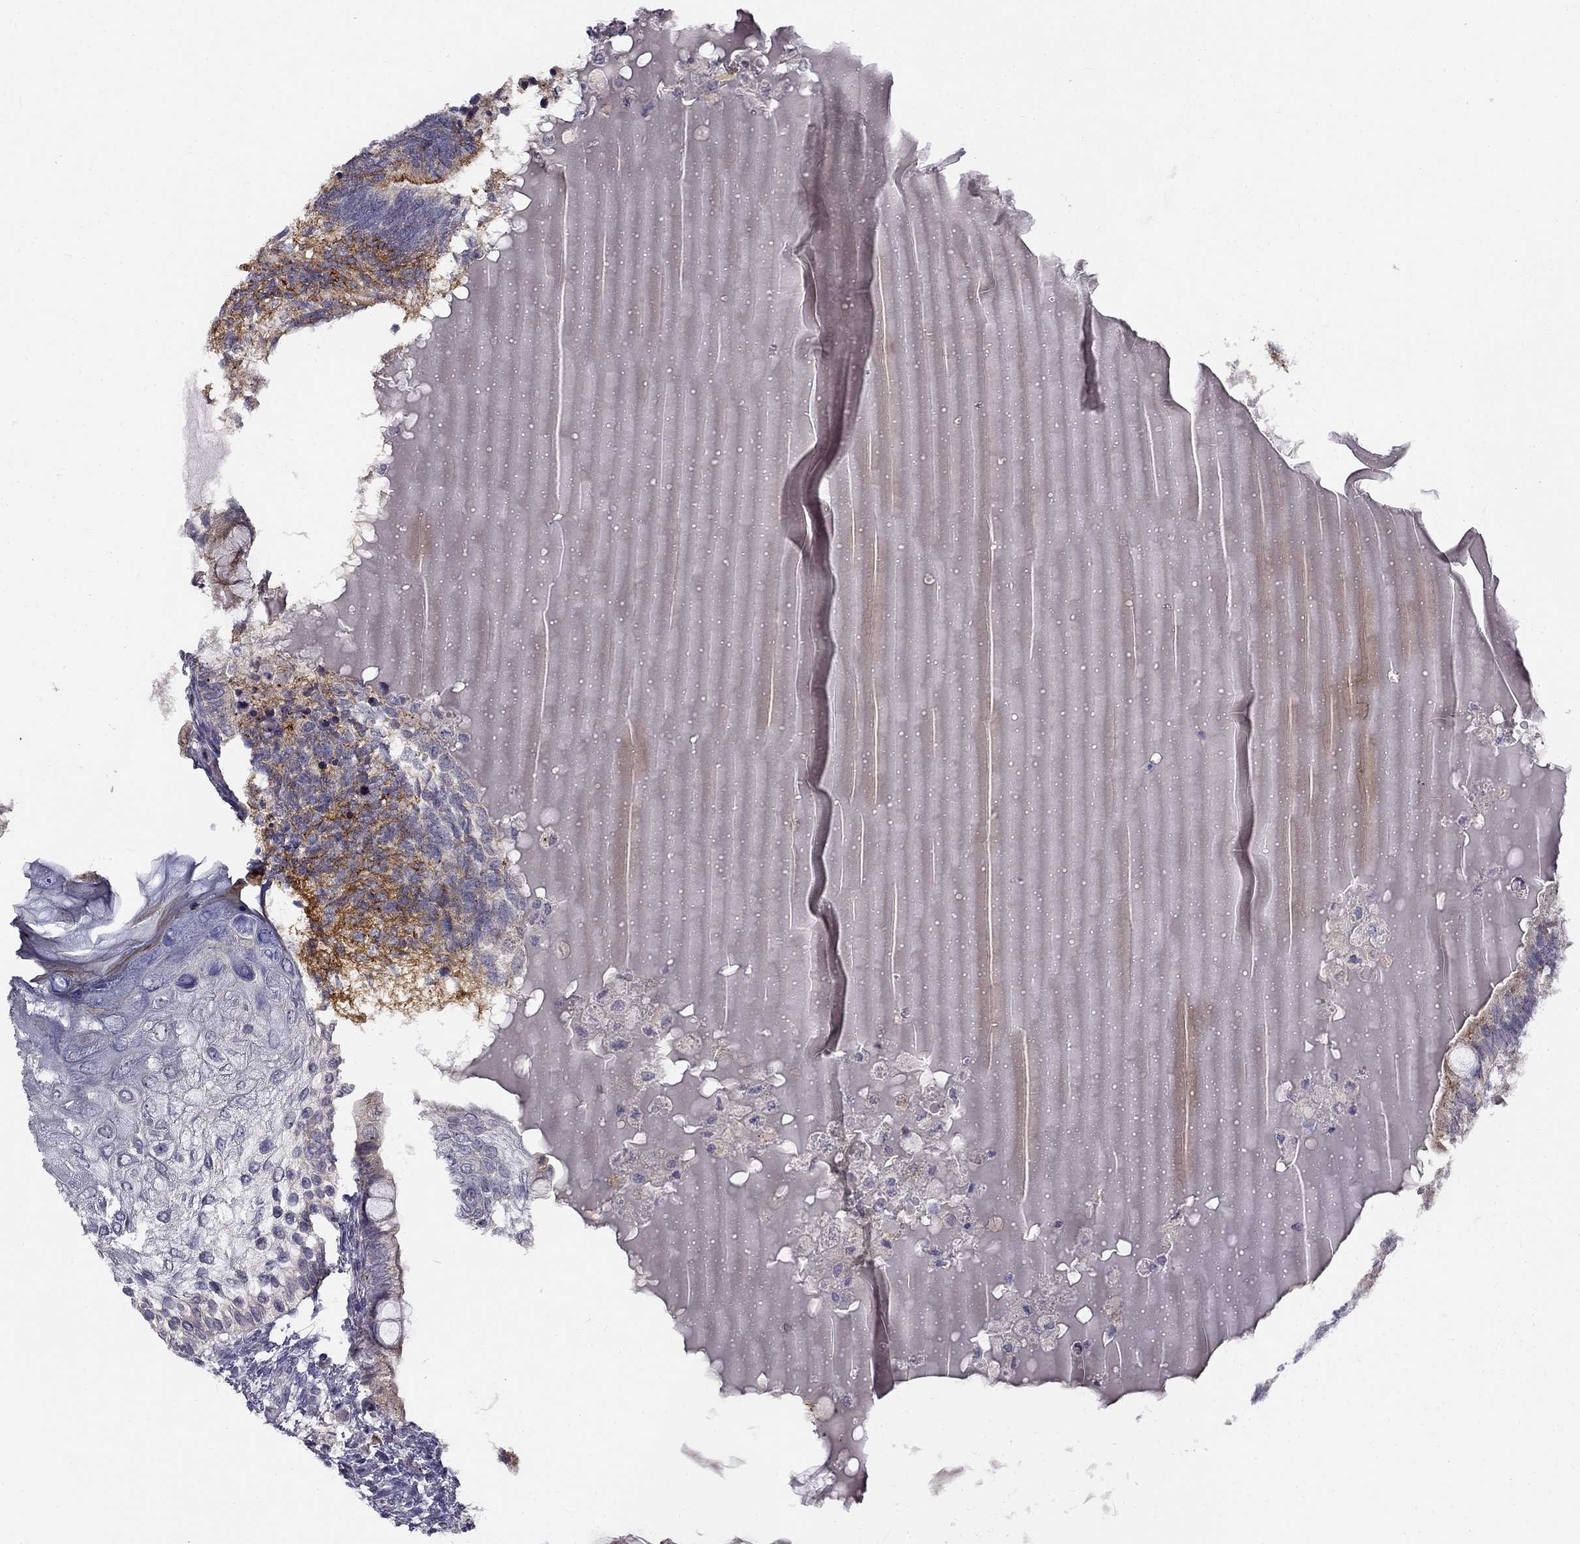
{"staining": {"intensity": "strong", "quantity": "<25%", "location": "cytoplasmic/membranous"}, "tissue": "testis cancer", "cell_type": "Tumor cells", "image_type": "cancer", "snomed": [{"axis": "morphology", "description": "Seminoma, NOS"}, {"axis": "morphology", "description": "Carcinoma, Embryonal, NOS"}, {"axis": "topography", "description": "Testis"}], "caption": "Embryonal carcinoma (testis) was stained to show a protein in brown. There is medium levels of strong cytoplasmic/membranous positivity in about <25% of tumor cells.", "gene": "CNR1", "patient": {"sex": "male", "age": 41}}